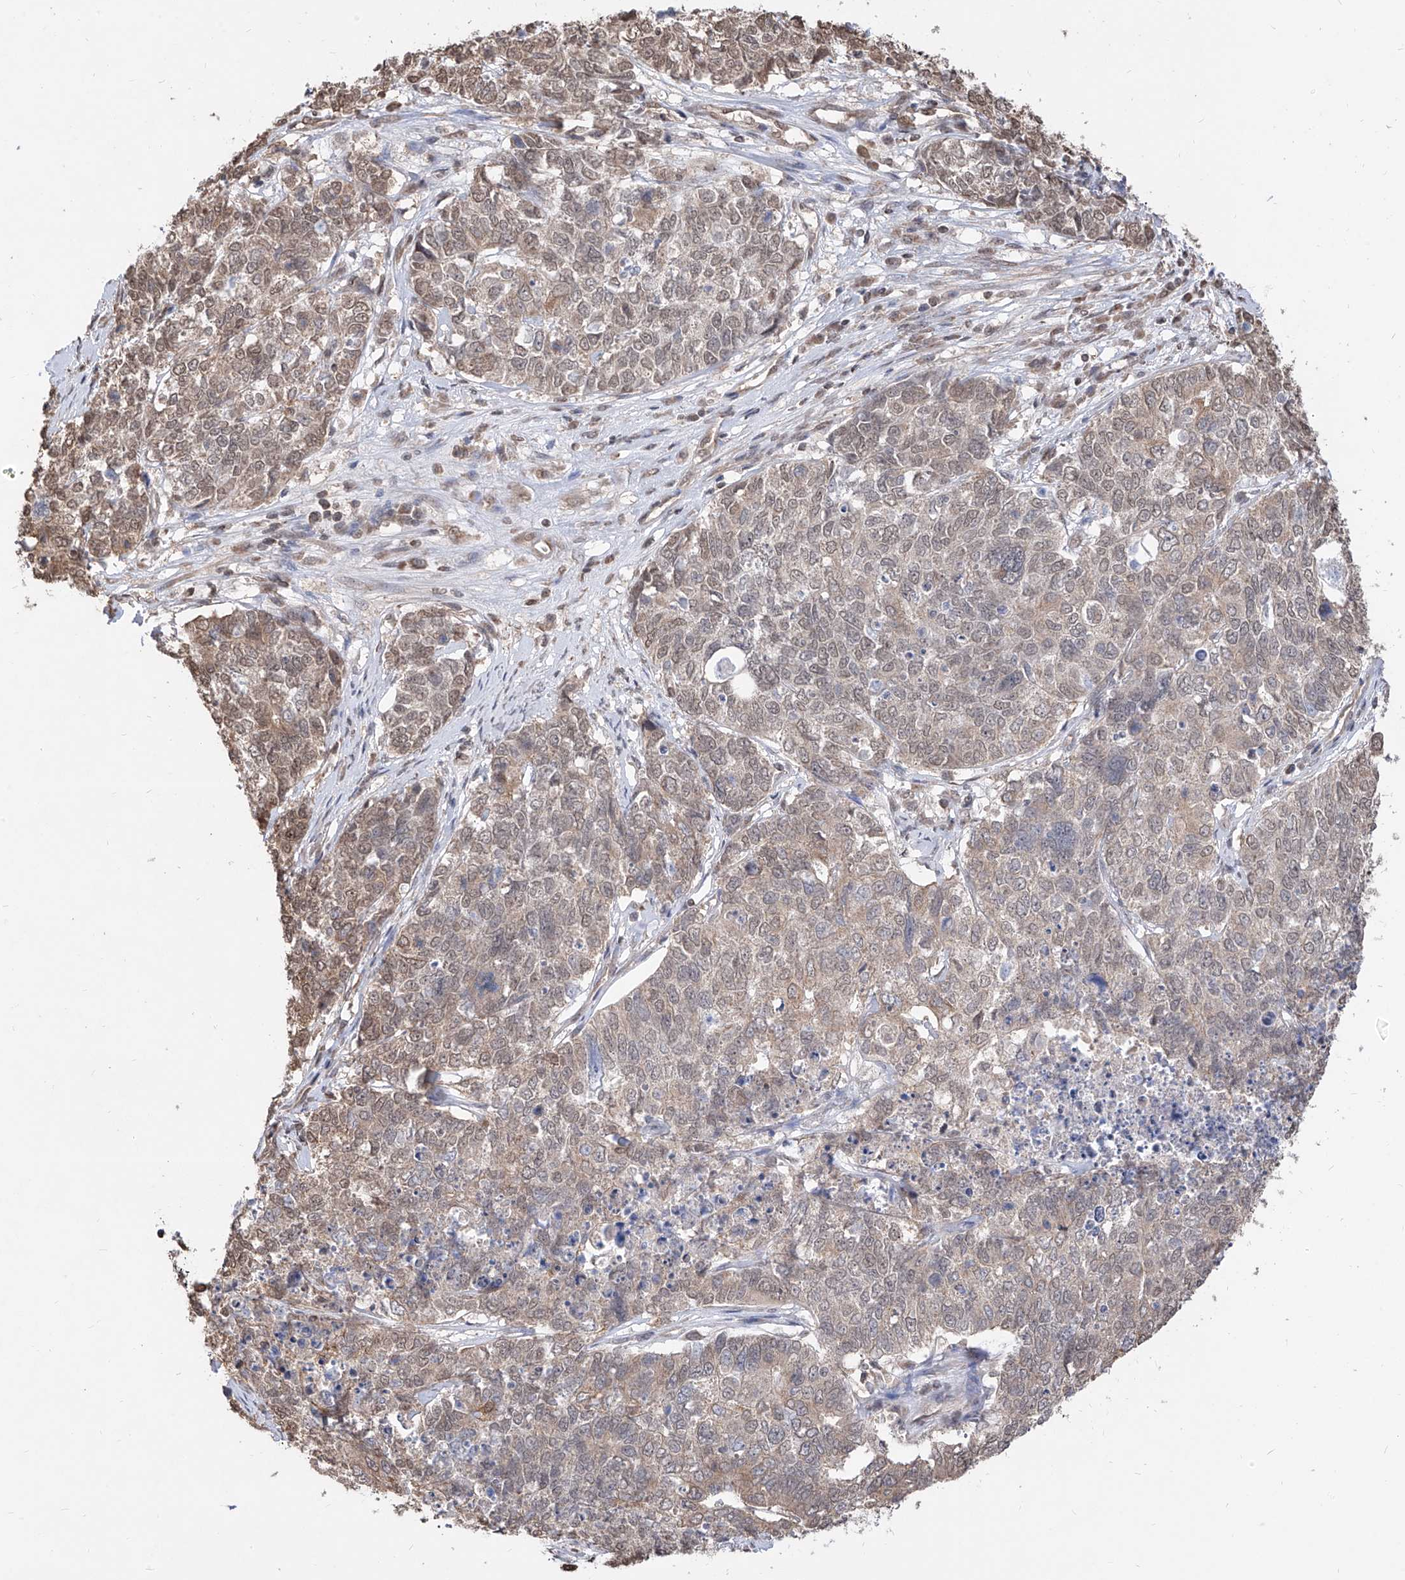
{"staining": {"intensity": "weak", "quantity": "25%-75%", "location": "cytoplasmic/membranous,nuclear"}, "tissue": "cervical cancer", "cell_type": "Tumor cells", "image_type": "cancer", "snomed": [{"axis": "morphology", "description": "Squamous cell carcinoma, NOS"}, {"axis": "topography", "description": "Cervix"}], "caption": "Cervical squamous cell carcinoma stained with a brown dye displays weak cytoplasmic/membranous and nuclear positive expression in about 25%-75% of tumor cells.", "gene": "C8orf82", "patient": {"sex": "female", "age": 63}}